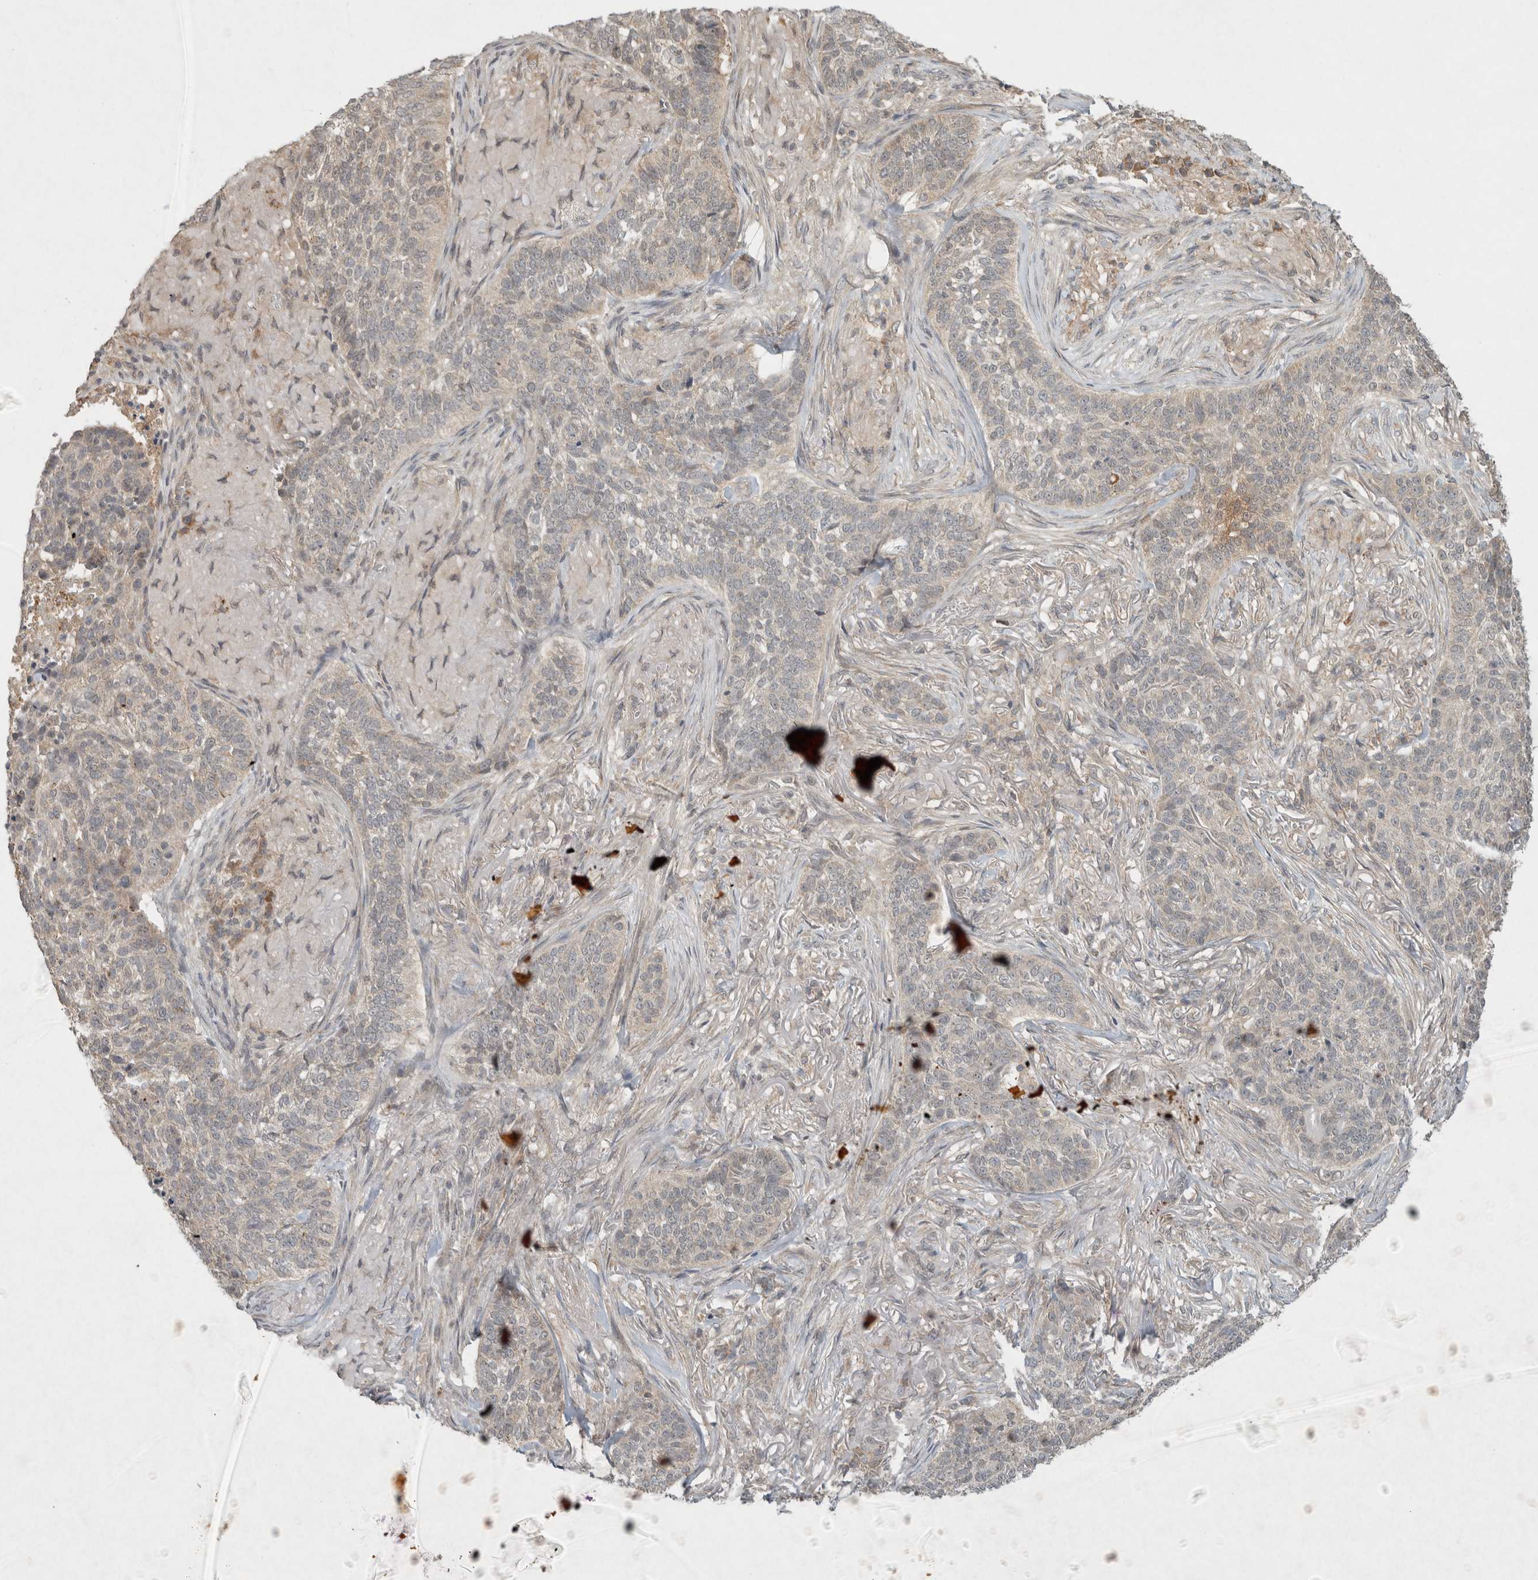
{"staining": {"intensity": "weak", "quantity": "25%-75%", "location": "cytoplasmic/membranous"}, "tissue": "skin cancer", "cell_type": "Tumor cells", "image_type": "cancer", "snomed": [{"axis": "morphology", "description": "Basal cell carcinoma"}, {"axis": "topography", "description": "Skin"}], "caption": "The histopathology image exhibits staining of basal cell carcinoma (skin), revealing weak cytoplasmic/membranous protein staining (brown color) within tumor cells. (DAB IHC, brown staining for protein, blue staining for nuclei).", "gene": "LOXL2", "patient": {"sex": "male", "age": 85}}